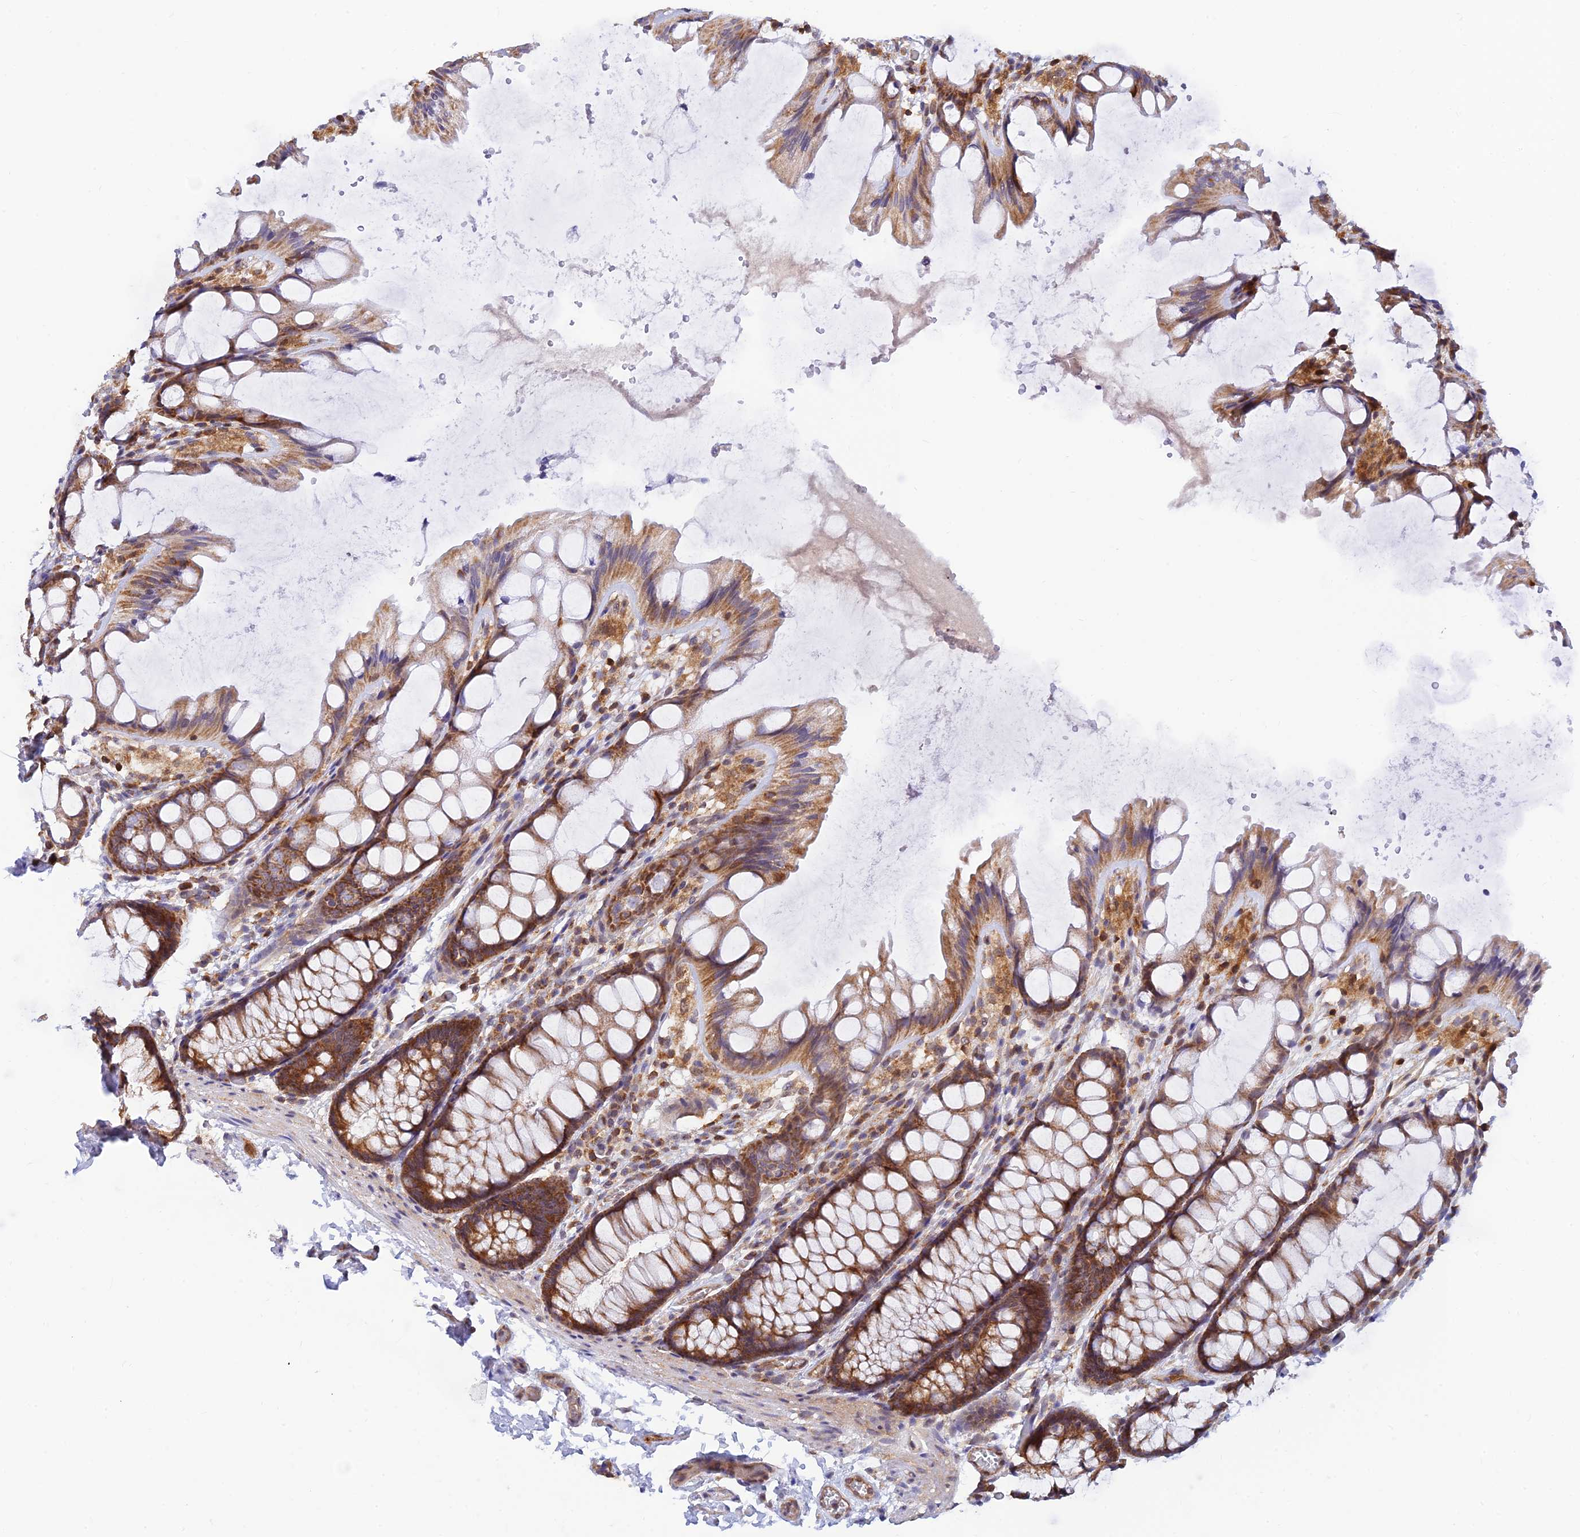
{"staining": {"intensity": "moderate", "quantity": ">75%", "location": "cytoplasmic/membranous"}, "tissue": "colon", "cell_type": "Endothelial cells", "image_type": "normal", "snomed": [{"axis": "morphology", "description": "Normal tissue, NOS"}, {"axis": "topography", "description": "Colon"}], "caption": "Brown immunohistochemical staining in unremarkable colon exhibits moderate cytoplasmic/membranous expression in about >75% of endothelial cells. (DAB IHC, brown staining for protein, blue staining for nuclei).", "gene": "LYSMD2", "patient": {"sex": "male", "age": 47}}